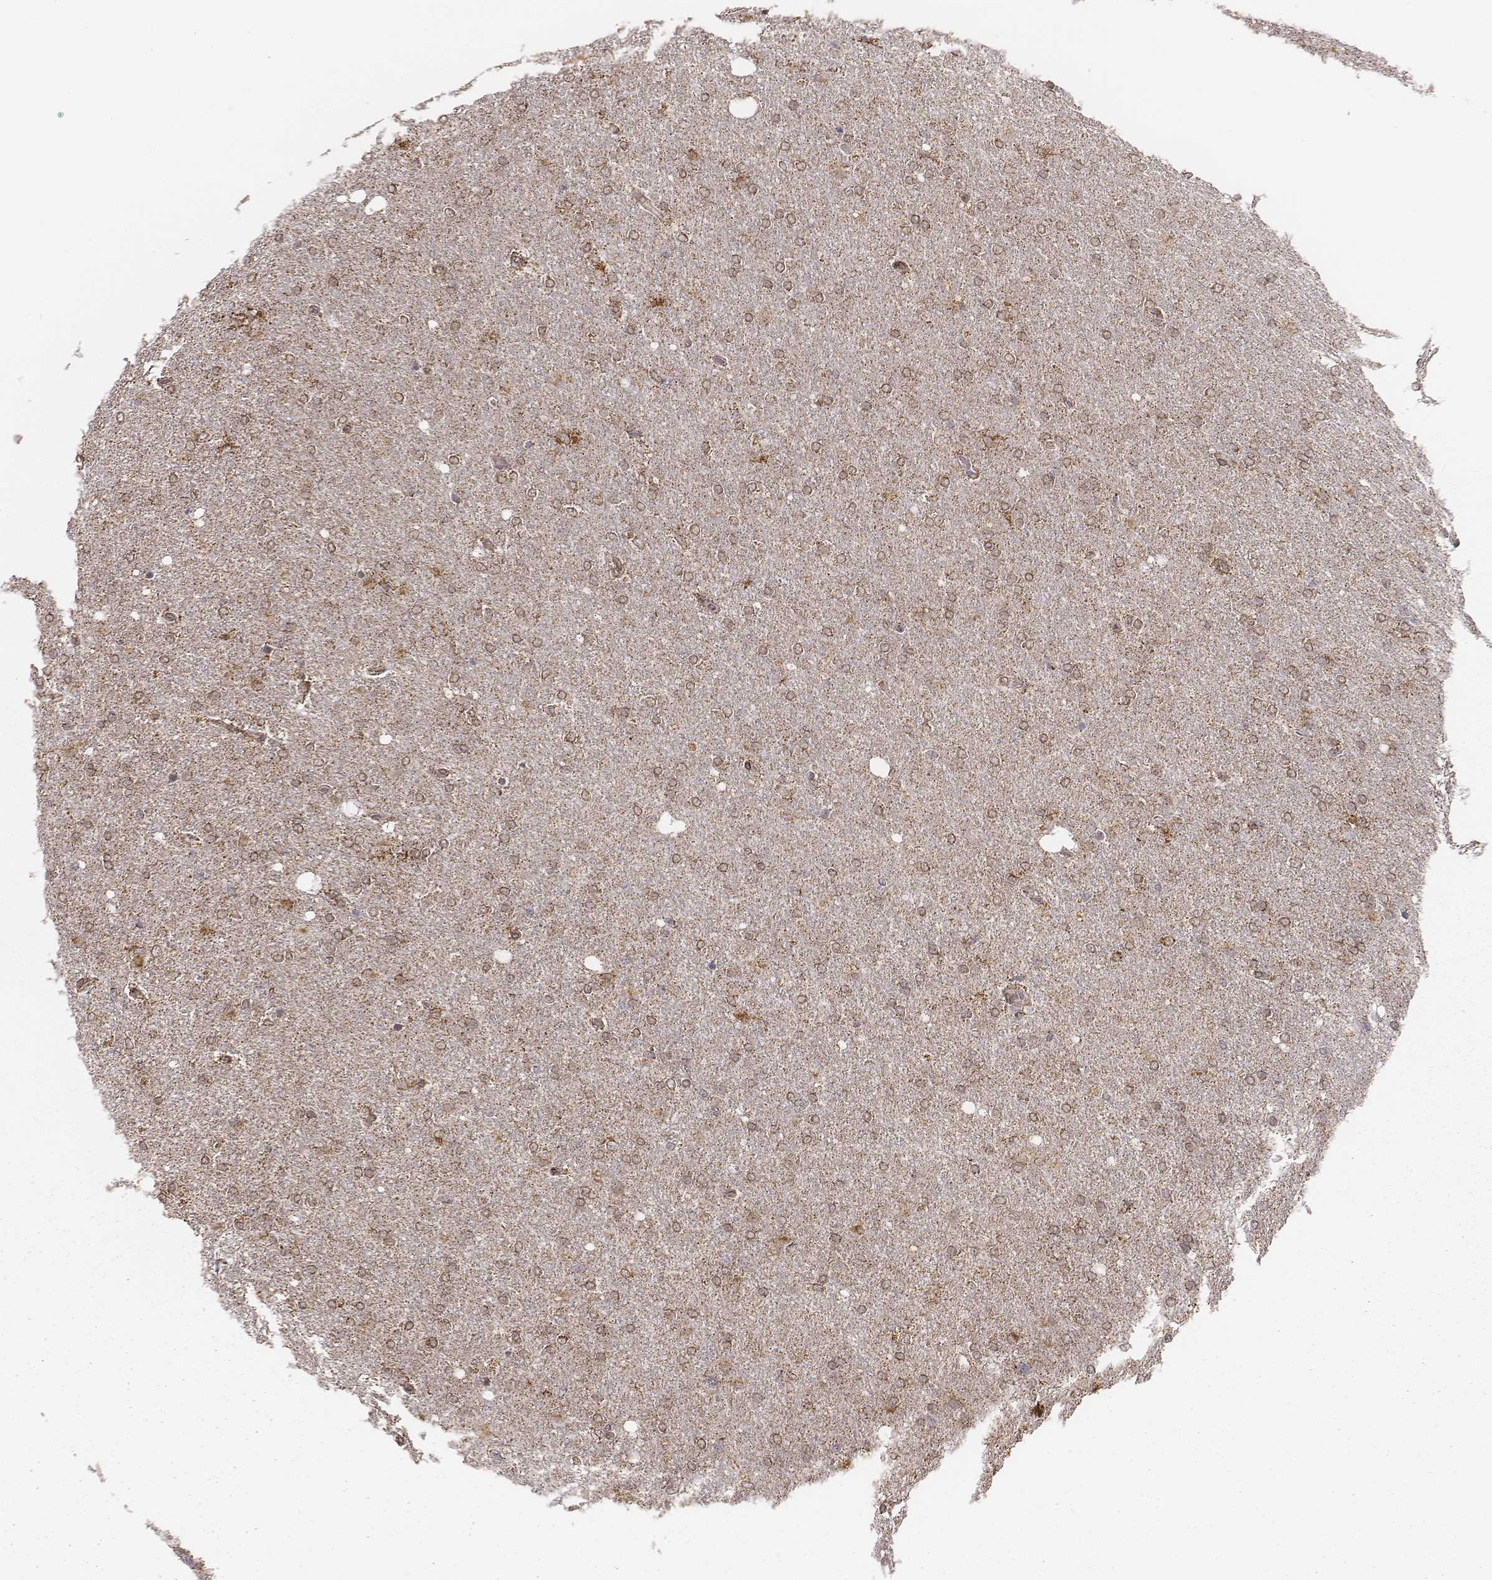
{"staining": {"intensity": "moderate", "quantity": "25%-75%", "location": "cytoplasmic/membranous"}, "tissue": "glioma", "cell_type": "Tumor cells", "image_type": "cancer", "snomed": [{"axis": "morphology", "description": "Glioma, malignant, High grade"}, {"axis": "topography", "description": "Cerebral cortex"}], "caption": "Immunohistochemical staining of glioma displays moderate cytoplasmic/membranous protein positivity in approximately 25%-75% of tumor cells.", "gene": "ACOT2", "patient": {"sex": "male", "age": 70}}